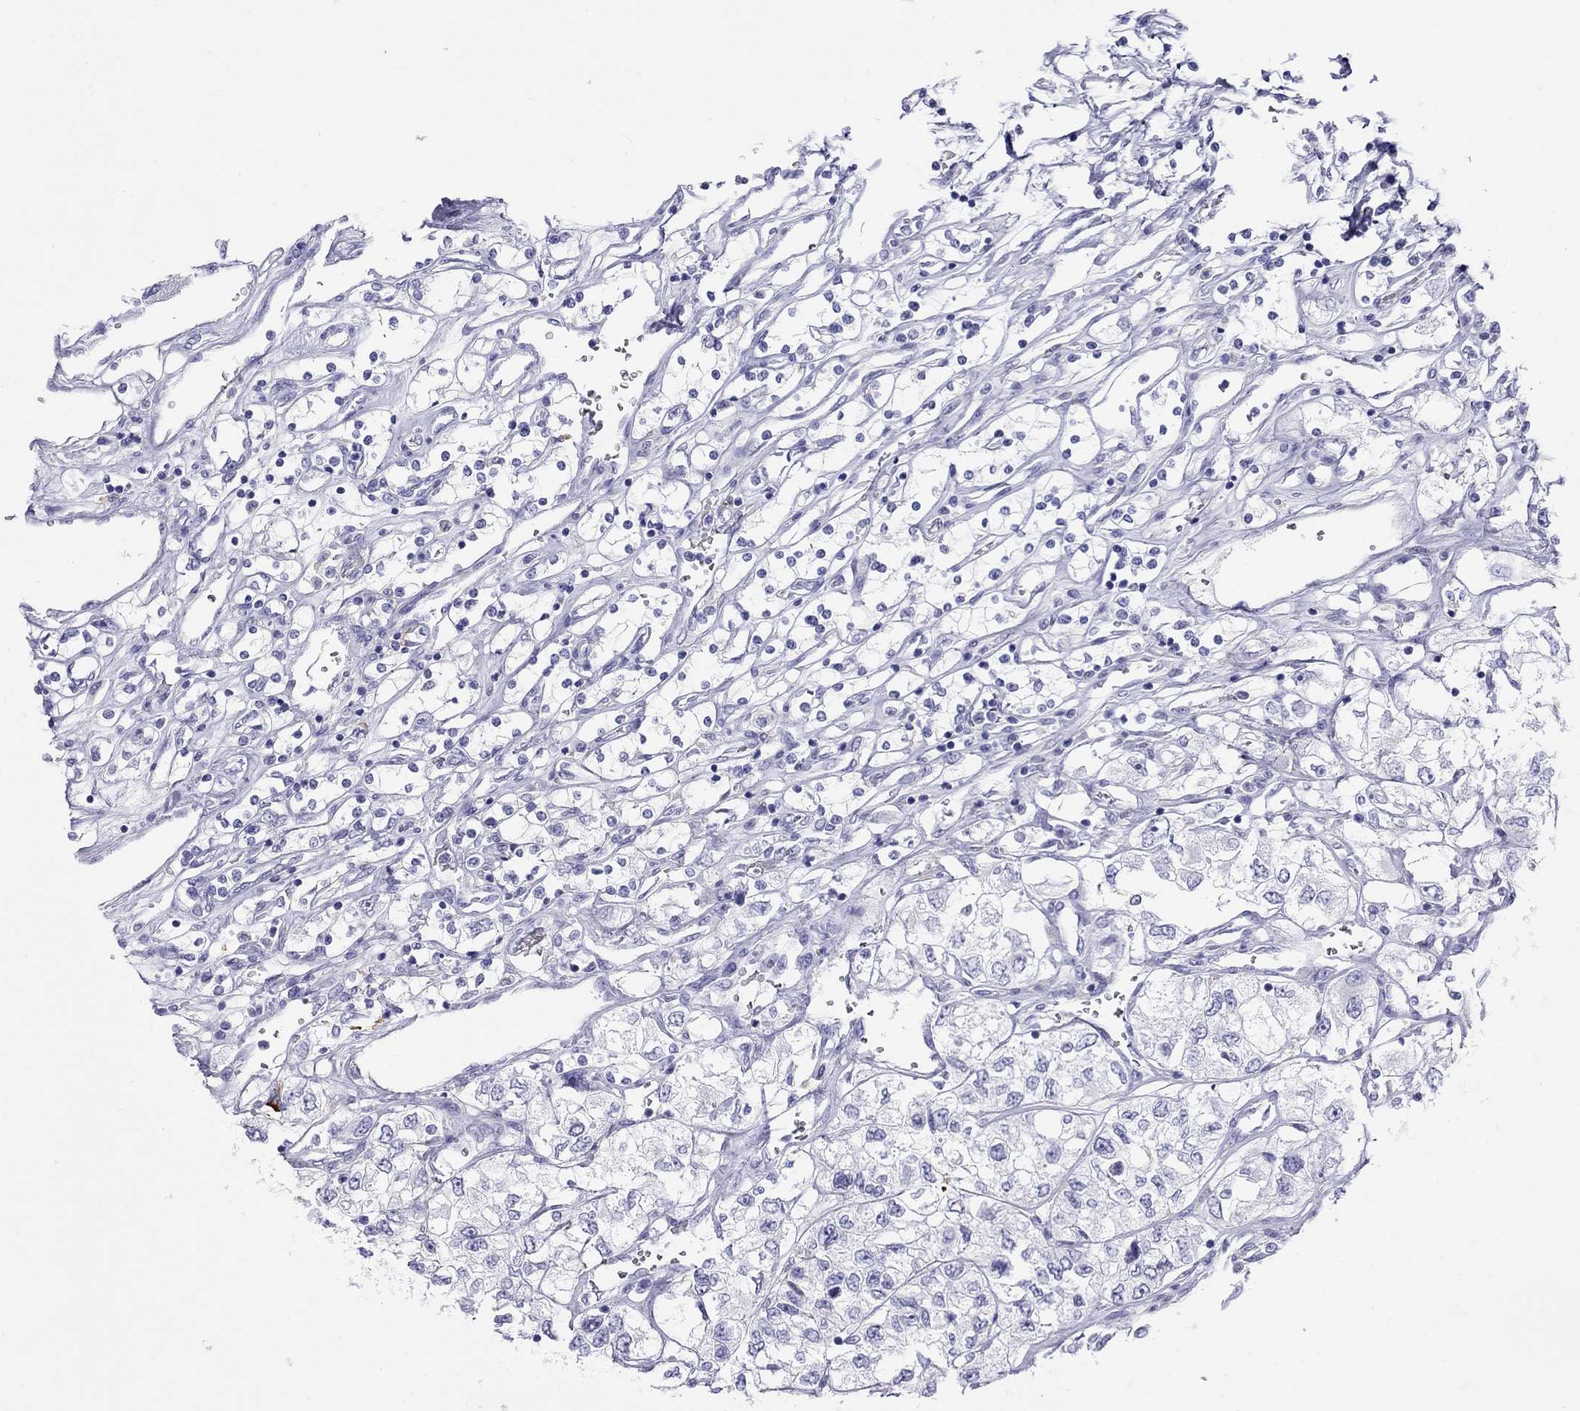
{"staining": {"intensity": "negative", "quantity": "none", "location": "none"}, "tissue": "renal cancer", "cell_type": "Tumor cells", "image_type": "cancer", "snomed": [{"axis": "morphology", "description": "Adenocarcinoma, NOS"}, {"axis": "topography", "description": "Kidney"}], "caption": "Immunohistochemistry histopathology image of human renal adenocarcinoma stained for a protein (brown), which displays no staining in tumor cells.", "gene": "HLA-DQB2", "patient": {"sex": "female", "age": 59}}